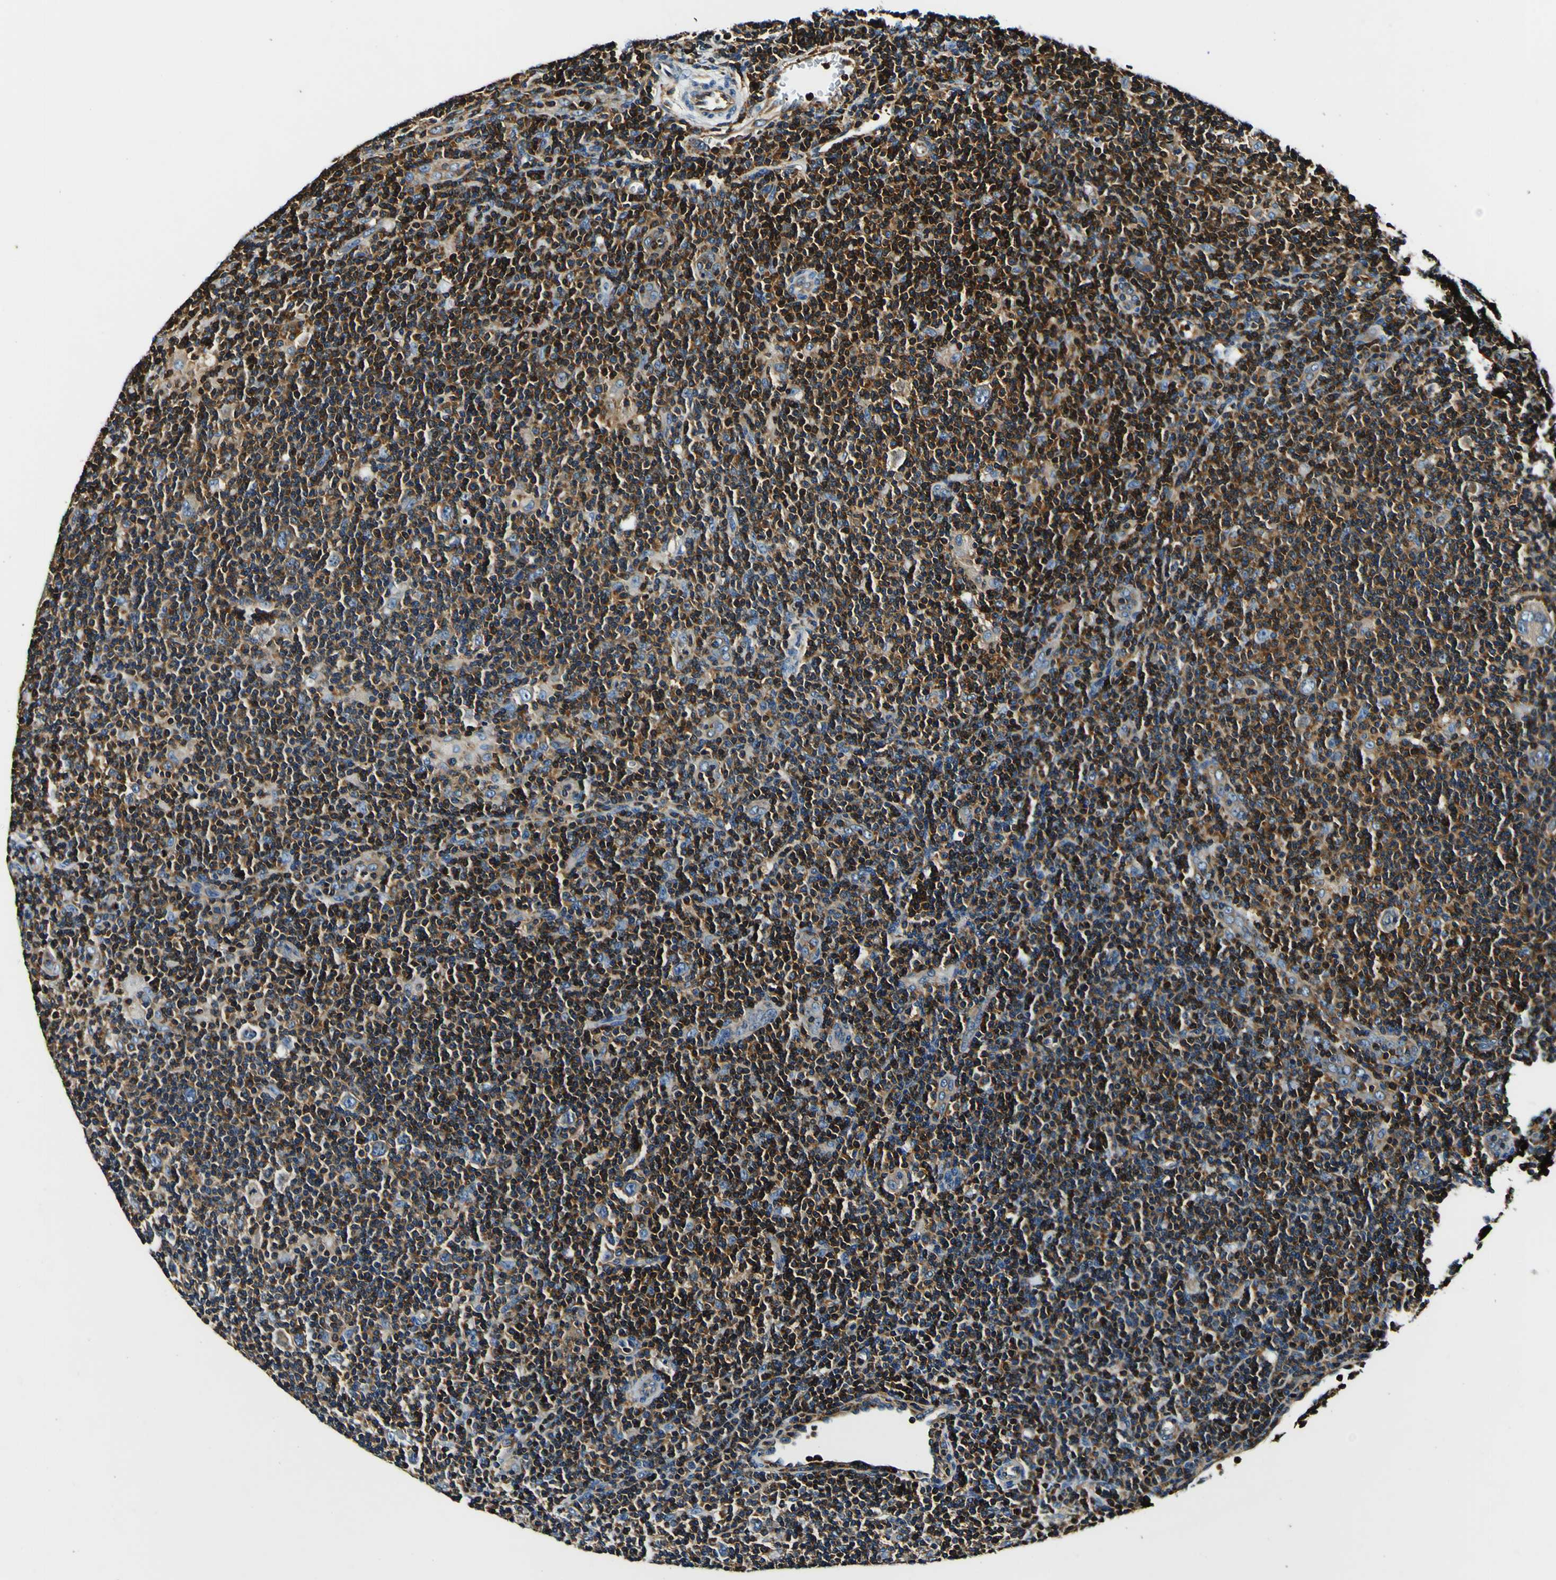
{"staining": {"intensity": "weak", "quantity": ">75%", "location": "cytoplasmic/membranous"}, "tissue": "lymphoma", "cell_type": "Tumor cells", "image_type": "cancer", "snomed": [{"axis": "morphology", "description": "Hodgkin's disease, NOS"}, {"axis": "topography", "description": "Lymph node"}], "caption": "A high-resolution image shows immunohistochemistry staining of Hodgkin's disease, which exhibits weak cytoplasmic/membranous positivity in about >75% of tumor cells.", "gene": "RHOT2", "patient": {"sex": "female", "age": 57}}